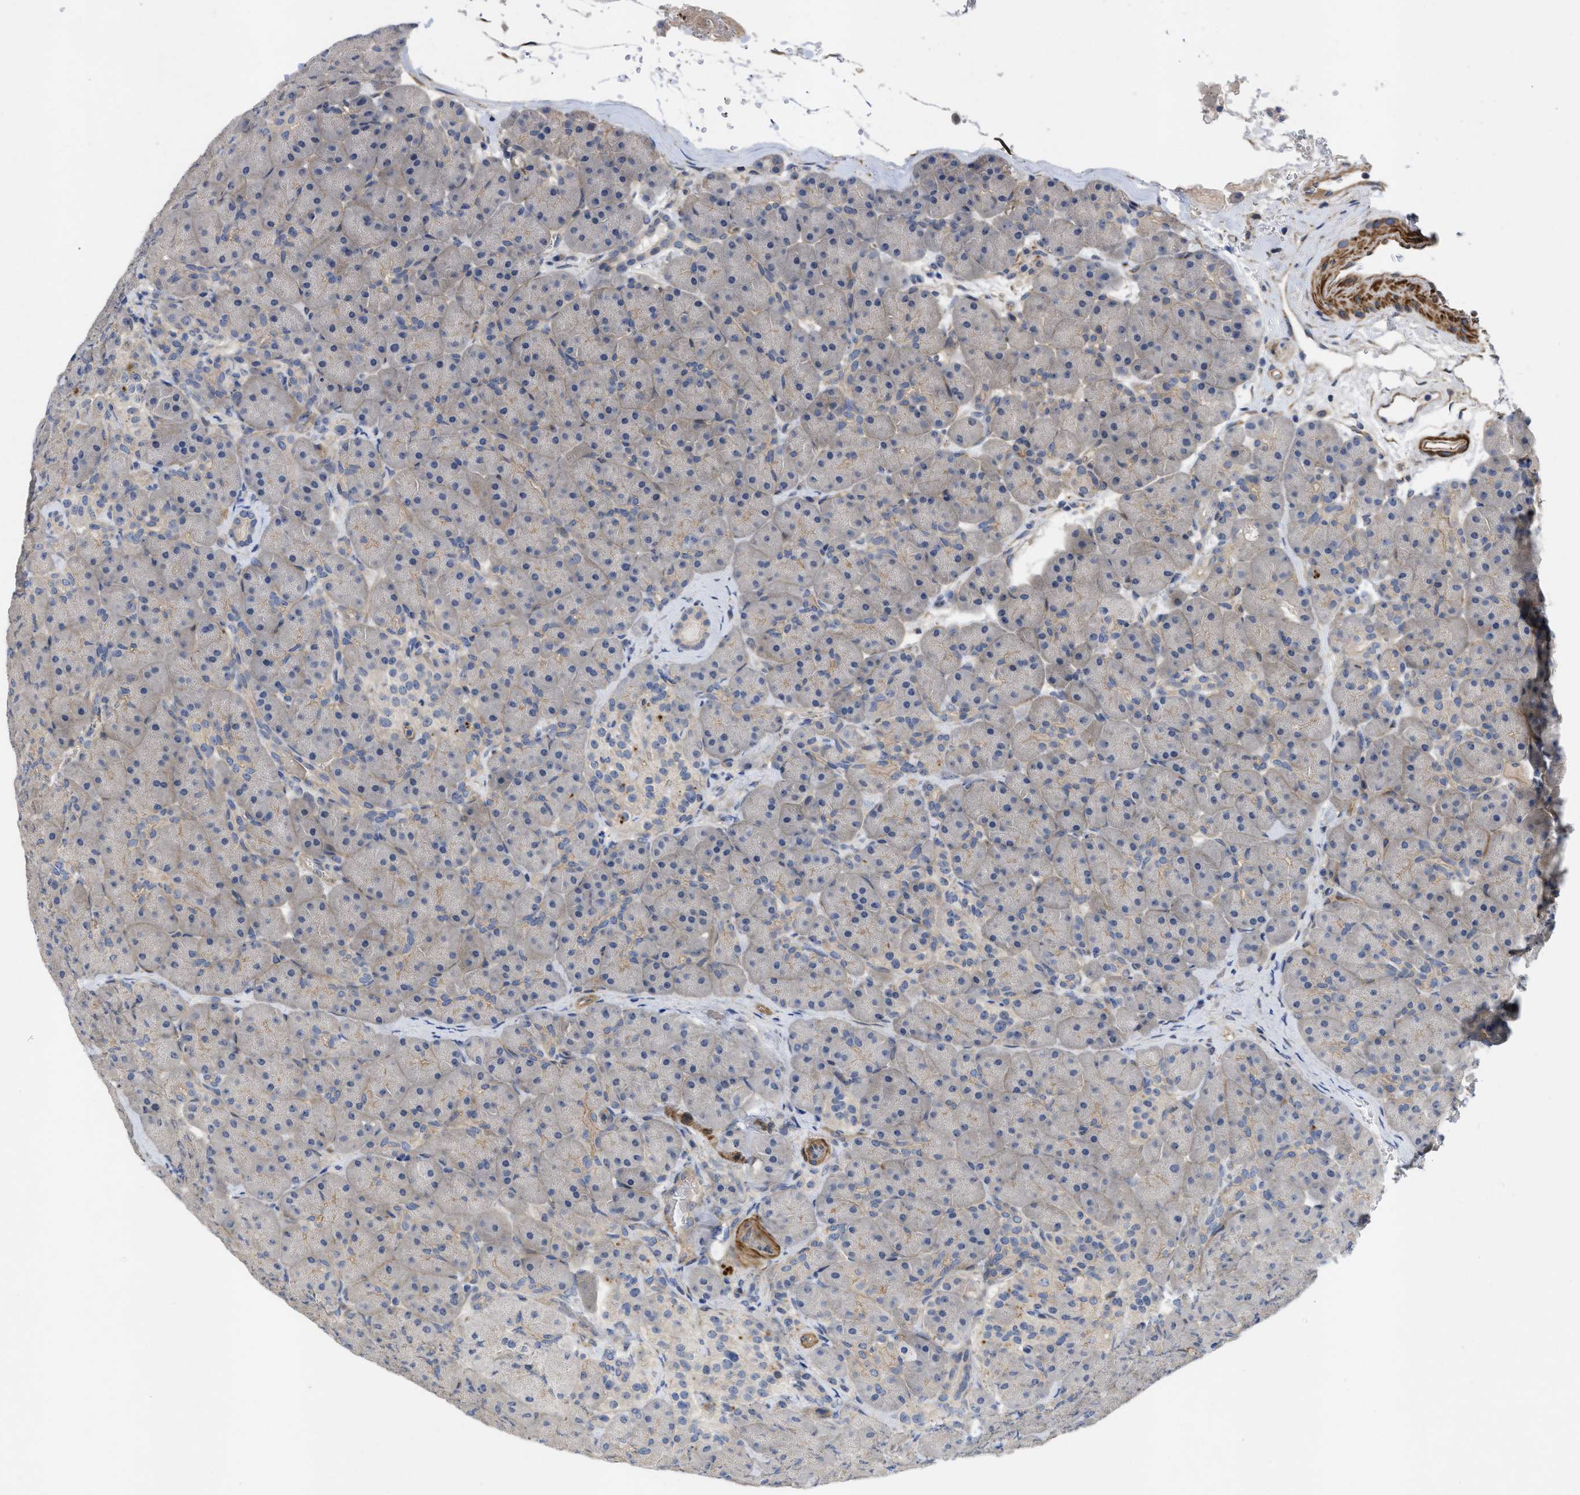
{"staining": {"intensity": "weak", "quantity": "<25%", "location": "cytoplasmic/membranous"}, "tissue": "pancreas", "cell_type": "Exocrine glandular cells", "image_type": "normal", "snomed": [{"axis": "morphology", "description": "Normal tissue, NOS"}, {"axis": "topography", "description": "Pancreas"}], "caption": "A high-resolution micrograph shows immunohistochemistry staining of normal pancreas, which reveals no significant staining in exocrine glandular cells.", "gene": "ARHGEF26", "patient": {"sex": "male", "age": 66}}